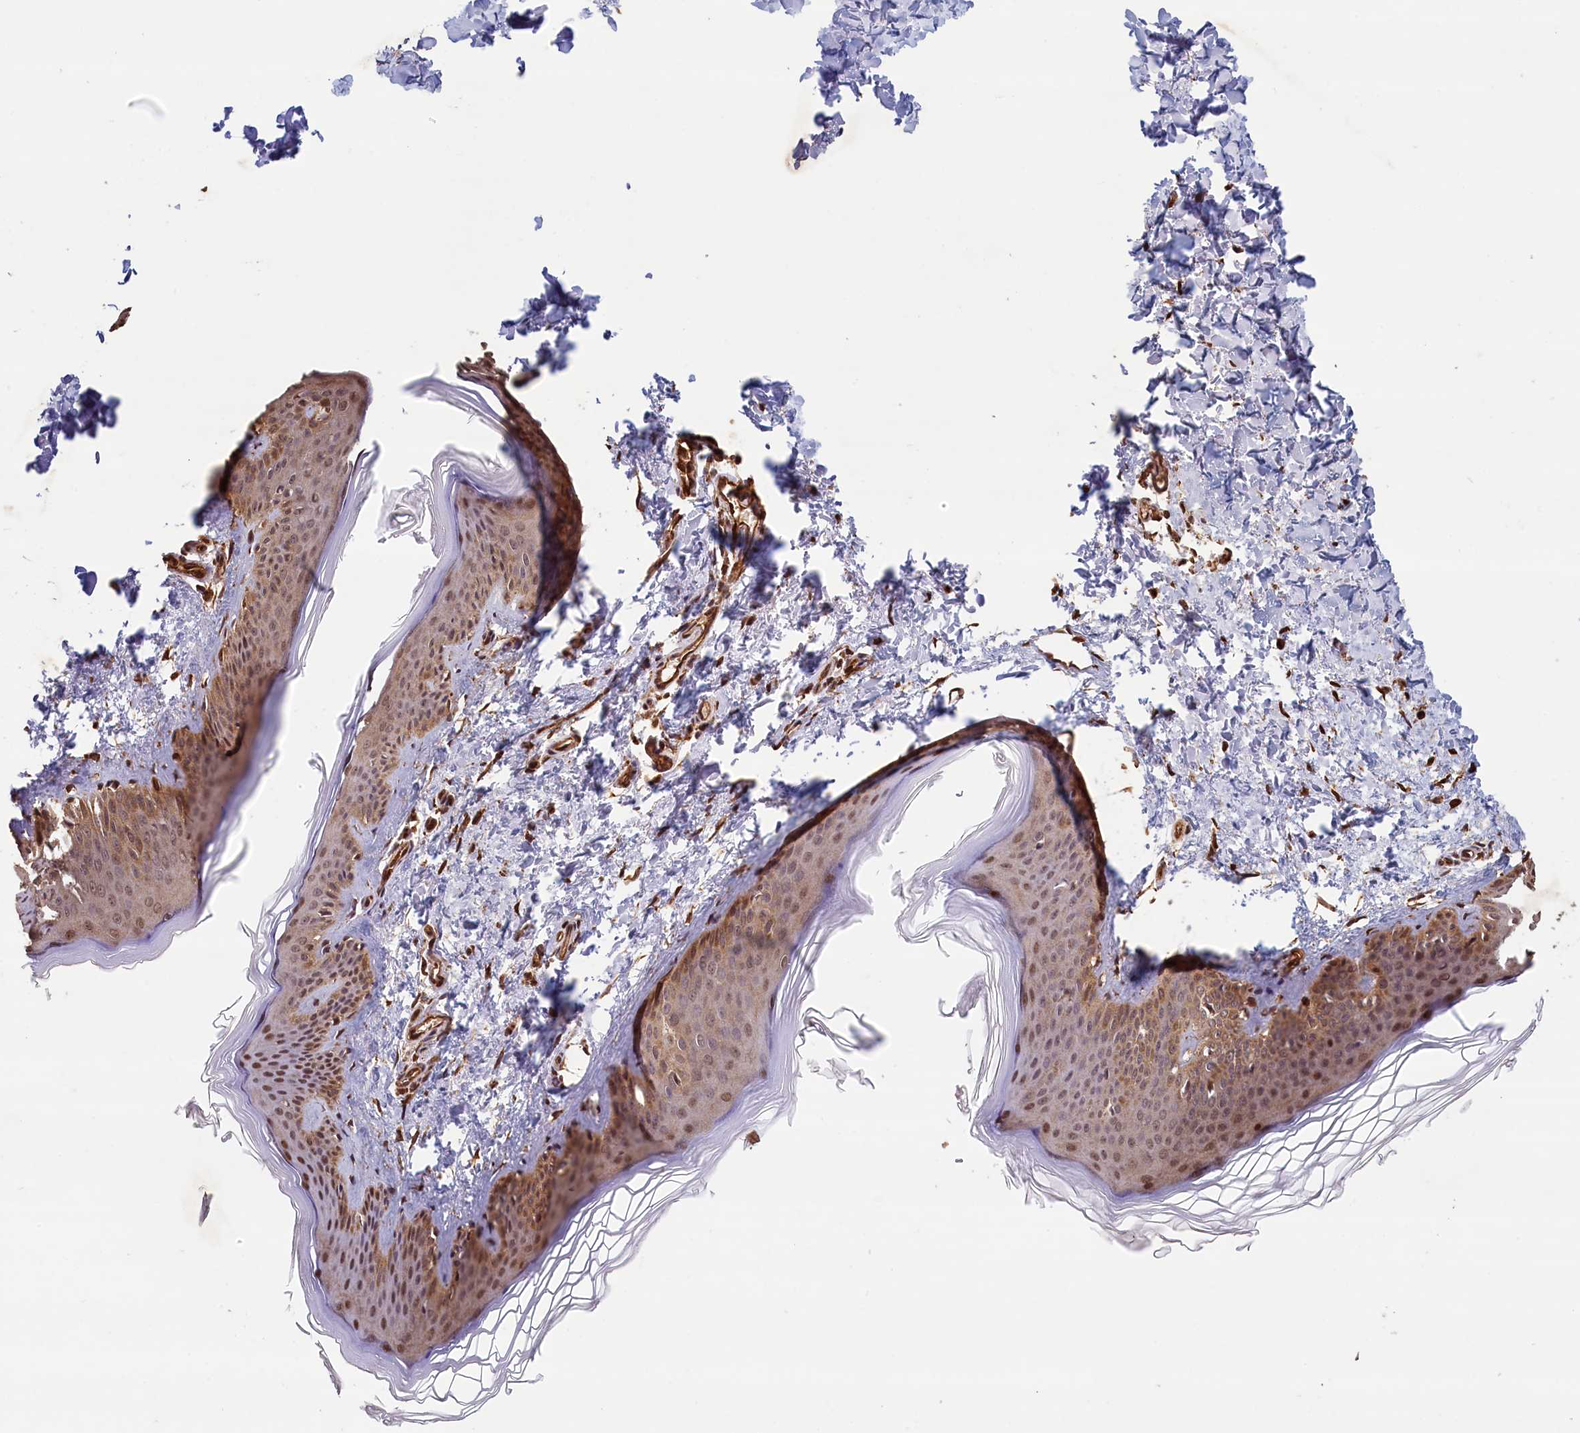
{"staining": {"intensity": "strong", "quantity": ">75%", "location": "cytoplasmic/membranous,nuclear"}, "tissue": "skin", "cell_type": "Fibroblasts", "image_type": "normal", "snomed": [{"axis": "morphology", "description": "Normal tissue, NOS"}, {"axis": "topography", "description": "Skin"}], "caption": "An immunohistochemistry (IHC) histopathology image of normal tissue is shown. Protein staining in brown shows strong cytoplasmic/membranous,nuclear positivity in skin within fibroblasts.", "gene": "ACSBG1", "patient": {"sex": "female", "age": 27}}